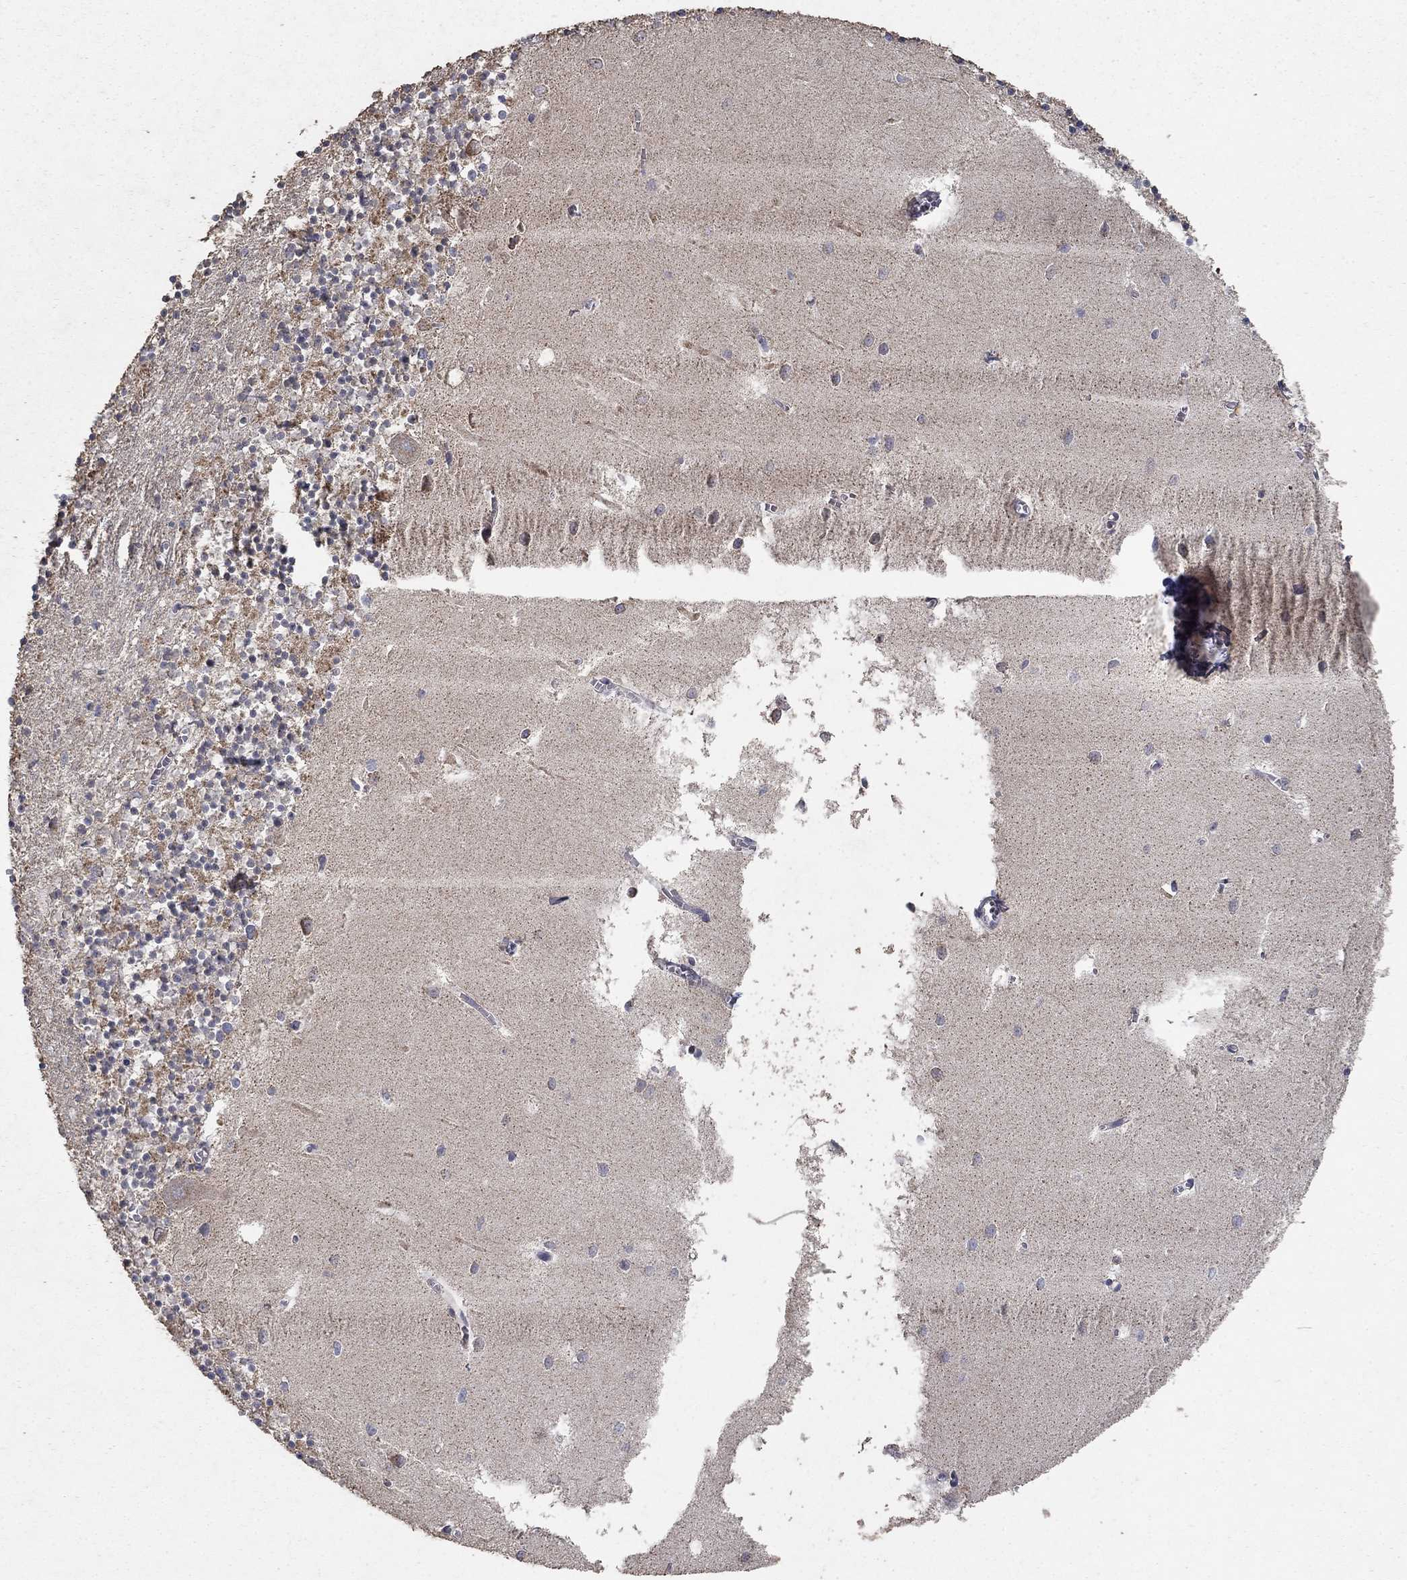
{"staining": {"intensity": "weak", "quantity": ">75%", "location": "cytoplasmic/membranous"}, "tissue": "cerebellum", "cell_type": "Cells in granular layer", "image_type": "normal", "snomed": [{"axis": "morphology", "description": "Normal tissue, NOS"}, {"axis": "topography", "description": "Cerebellum"}], "caption": "Immunohistochemistry staining of unremarkable cerebellum, which shows low levels of weak cytoplasmic/membranous positivity in approximately >75% of cells in granular layer indicating weak cytoplasmic/membranous protein expression. The staining was performed using DAB (3,3'-diaminobenzidine) (brown) for protein detection and nuclei were counterstained in hematoxylin (blue).", "gene": "GPSM1", "patient": {"sex": "female", "age": 64}}